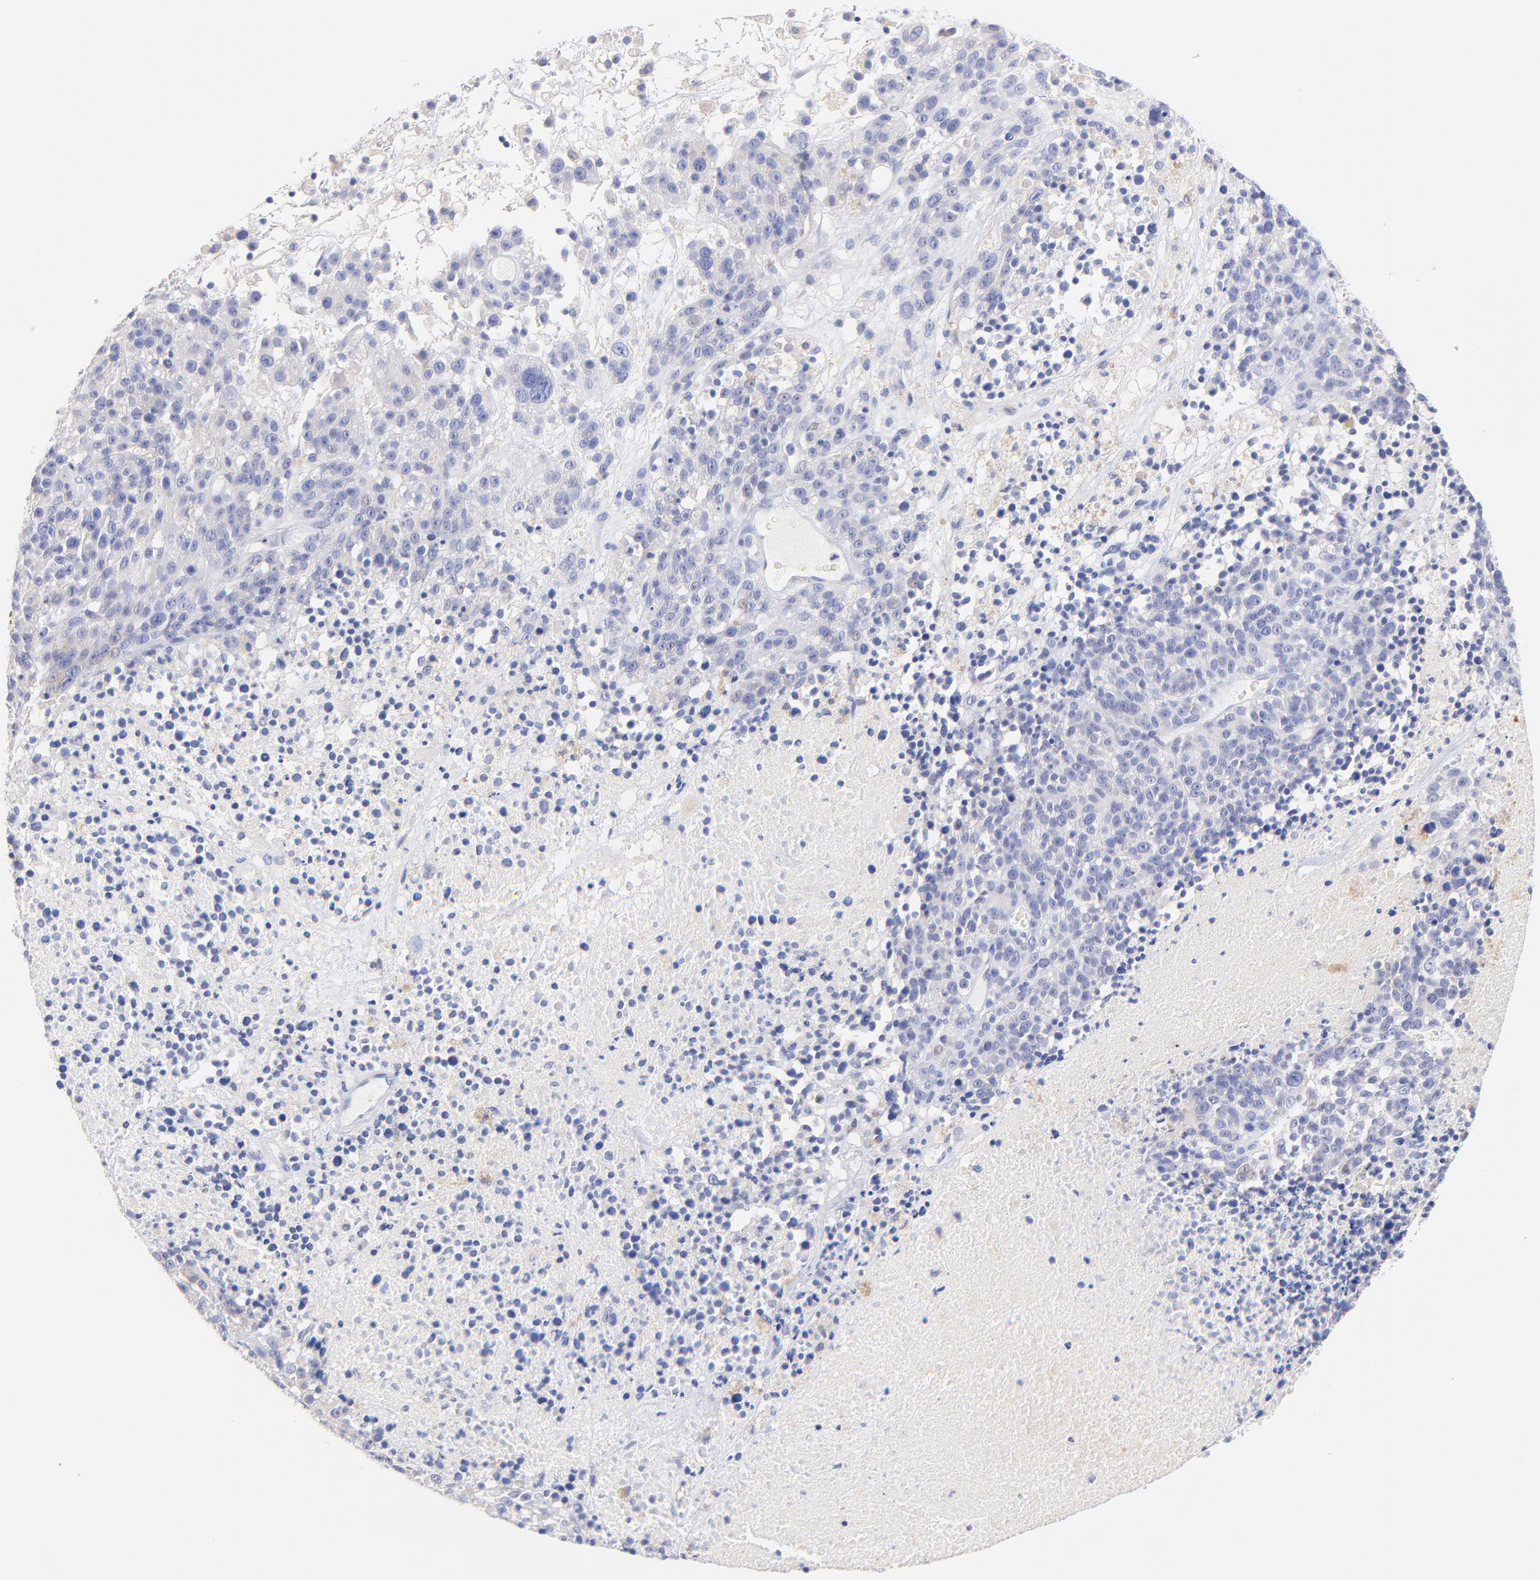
{"staining": {"intensity": "negative", "quantity": "none", "location": "none"}, "tissue": "melanoma", "cell_type": "Tumor cells", "image_type": "cancer", "snomed": [{"axis": "morphology", "description": "Malignant melanoma, Metastatic site"}, {"axis": "topography", "description": "Cerebral cortex"}], "caption": "DAB (3,3'-diaminobenzidine) immunohistochemical staining of melanoma reveals no significant expression in tumor cells.", "gene": "EBP", "patient": {"sex": "female", "age": 52}}